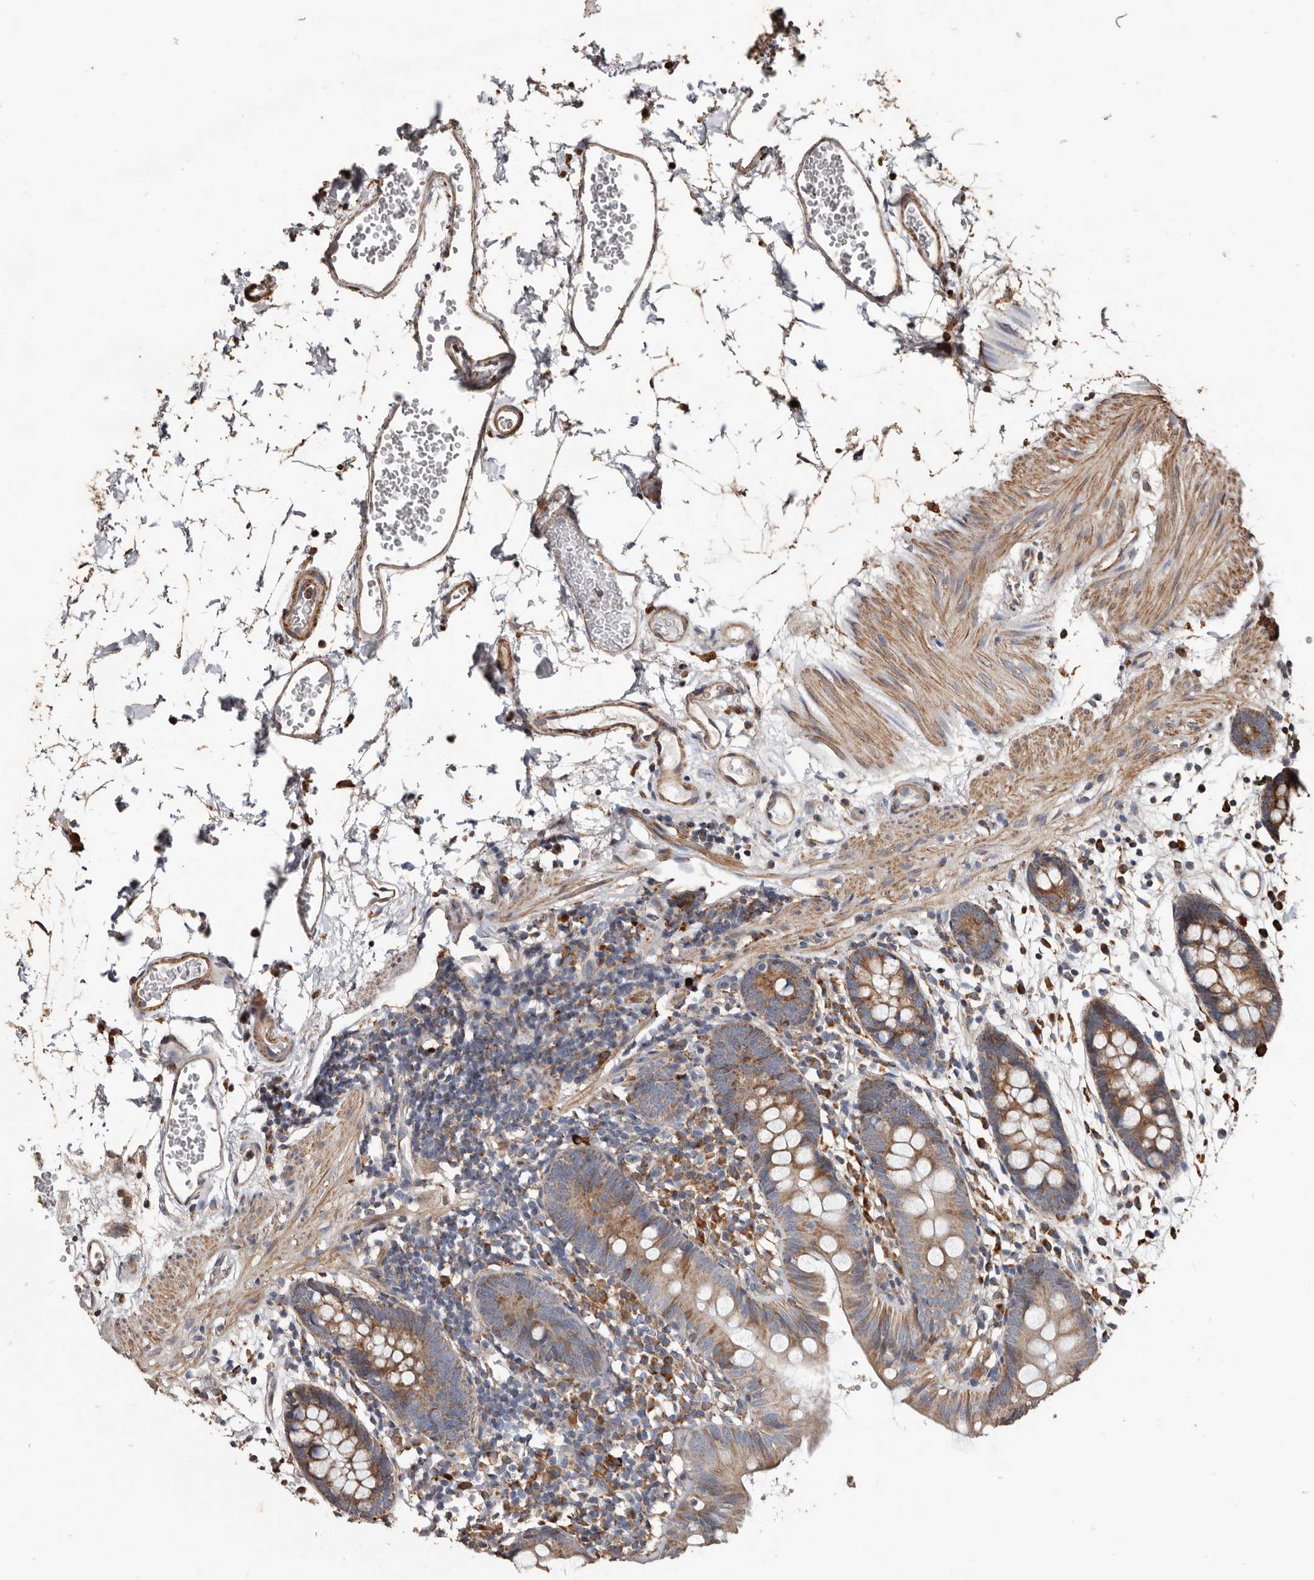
{"staining": {"intensity": "weak", "quantity": ">75%", "location": "cytoplasmic/membranous"}, "tissue": "colon", "cell_type": "Endothelial cells", "image_type": "normal", "snomed": [{"axis": "morphology", "description": "Normal tissue, NOS"}, {"axis": "topography", "description": "Colon"}], "caption": "Benign colon displays weak cytoplasmic/membranous staining in about >75% of endothelial cells, visualized by immunohistochemistry. The staining is performed using DAB brown chromogen to label protein expression. The nuclei are counter-stained blue using hematoxylin.", "gene": "OSGIN2", "patient": {"sex": "male", "age": 56}}